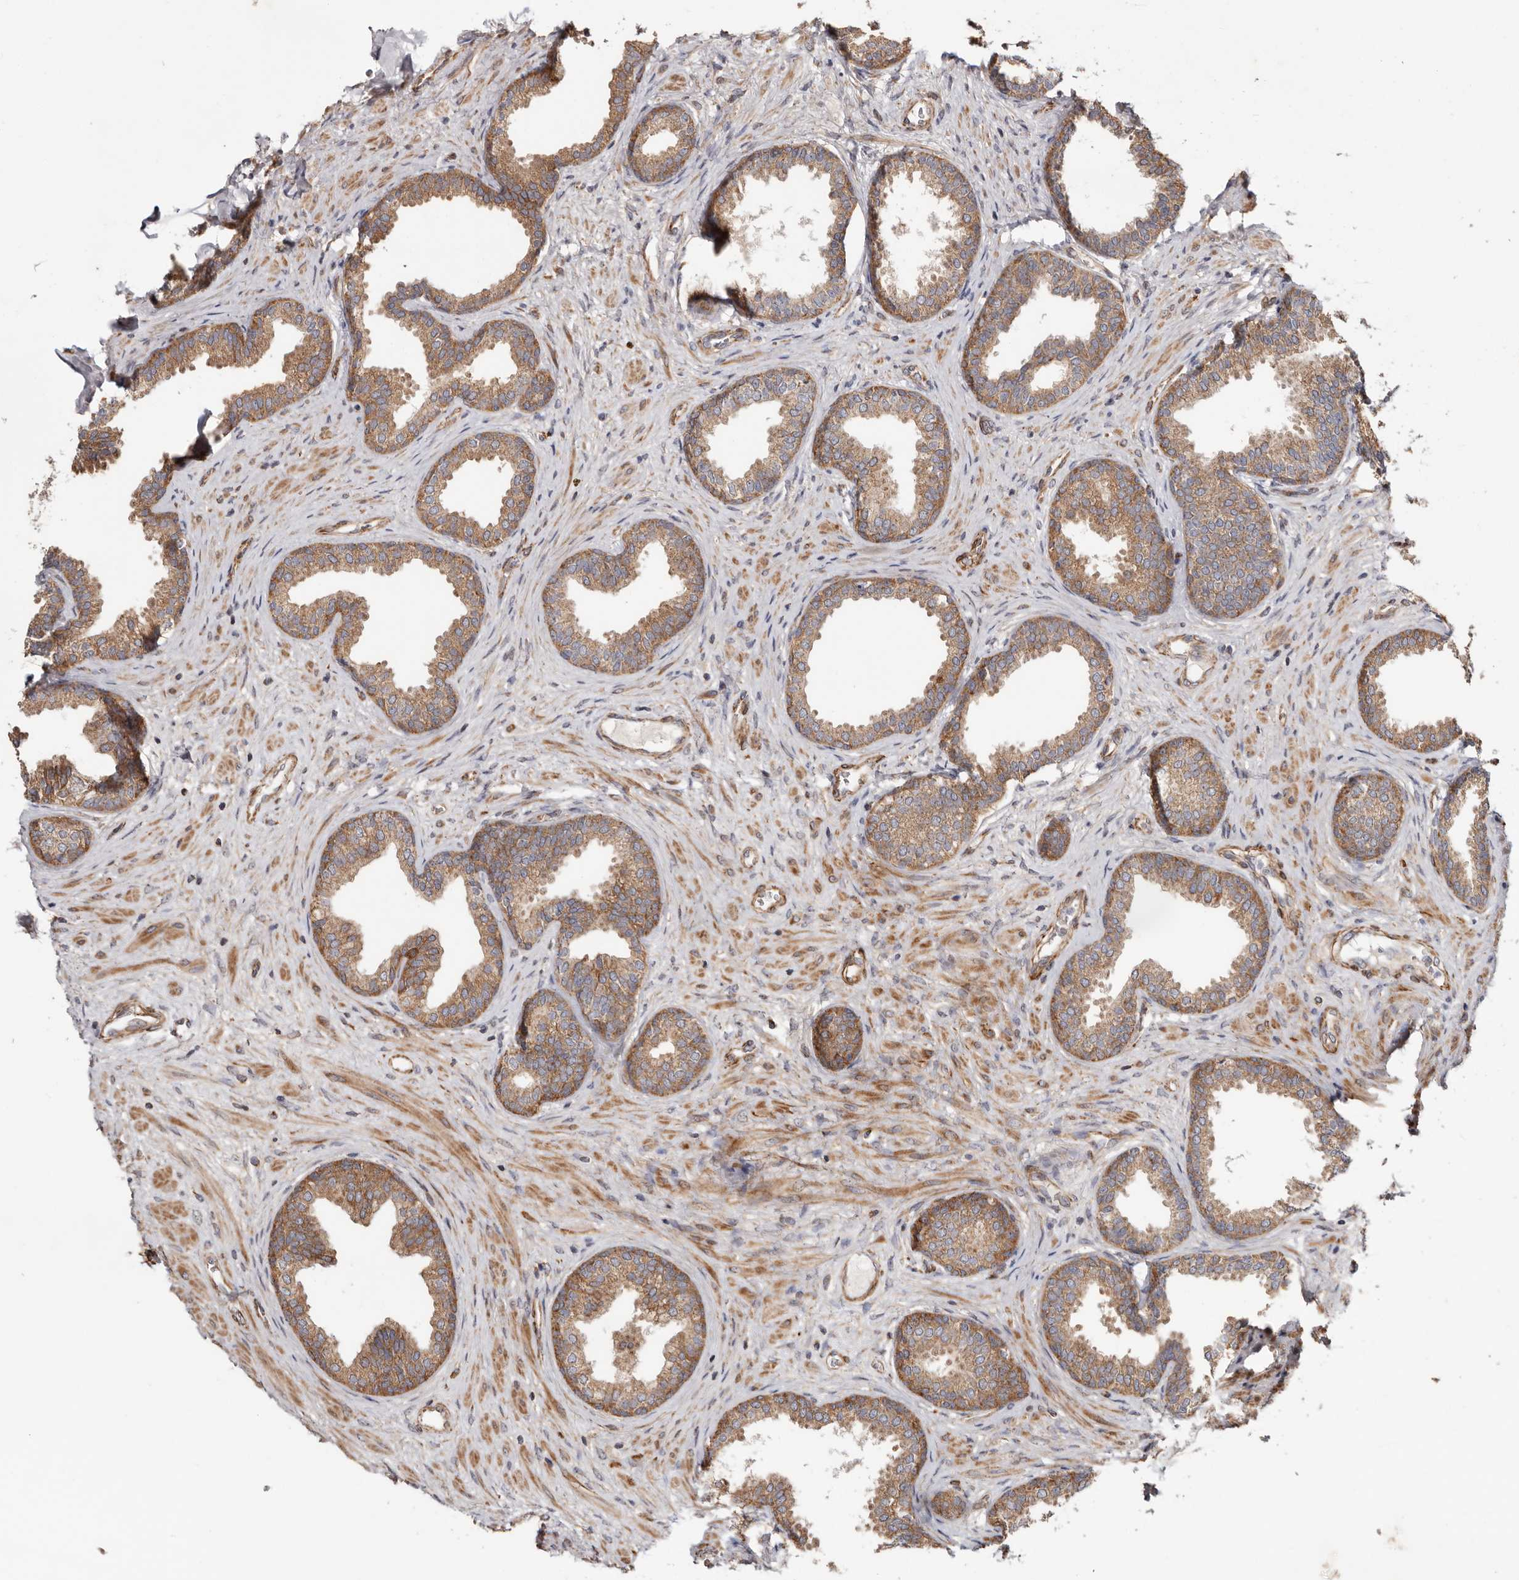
{"staining": {"intensity": "moderate", "quantity": ">75%", "location": "cytoplasmic/membranous"}, "tissue": "prostate", "cell_type": "Glandular cells", "image_type": "normal", "snomed": [{"axis": "morphology", "description": "Normal tissue, NOS"}, {"axis": "topography", "description": "Prostate"}], "caption": "The histopathology image demonstrates staining of benign prostate, revealing moderate cytoplasmic/membranous protein positivity (brown color) within glandular cells.", "gene": "PROKR1", "patient": {"sex": "male", "age": 76}}